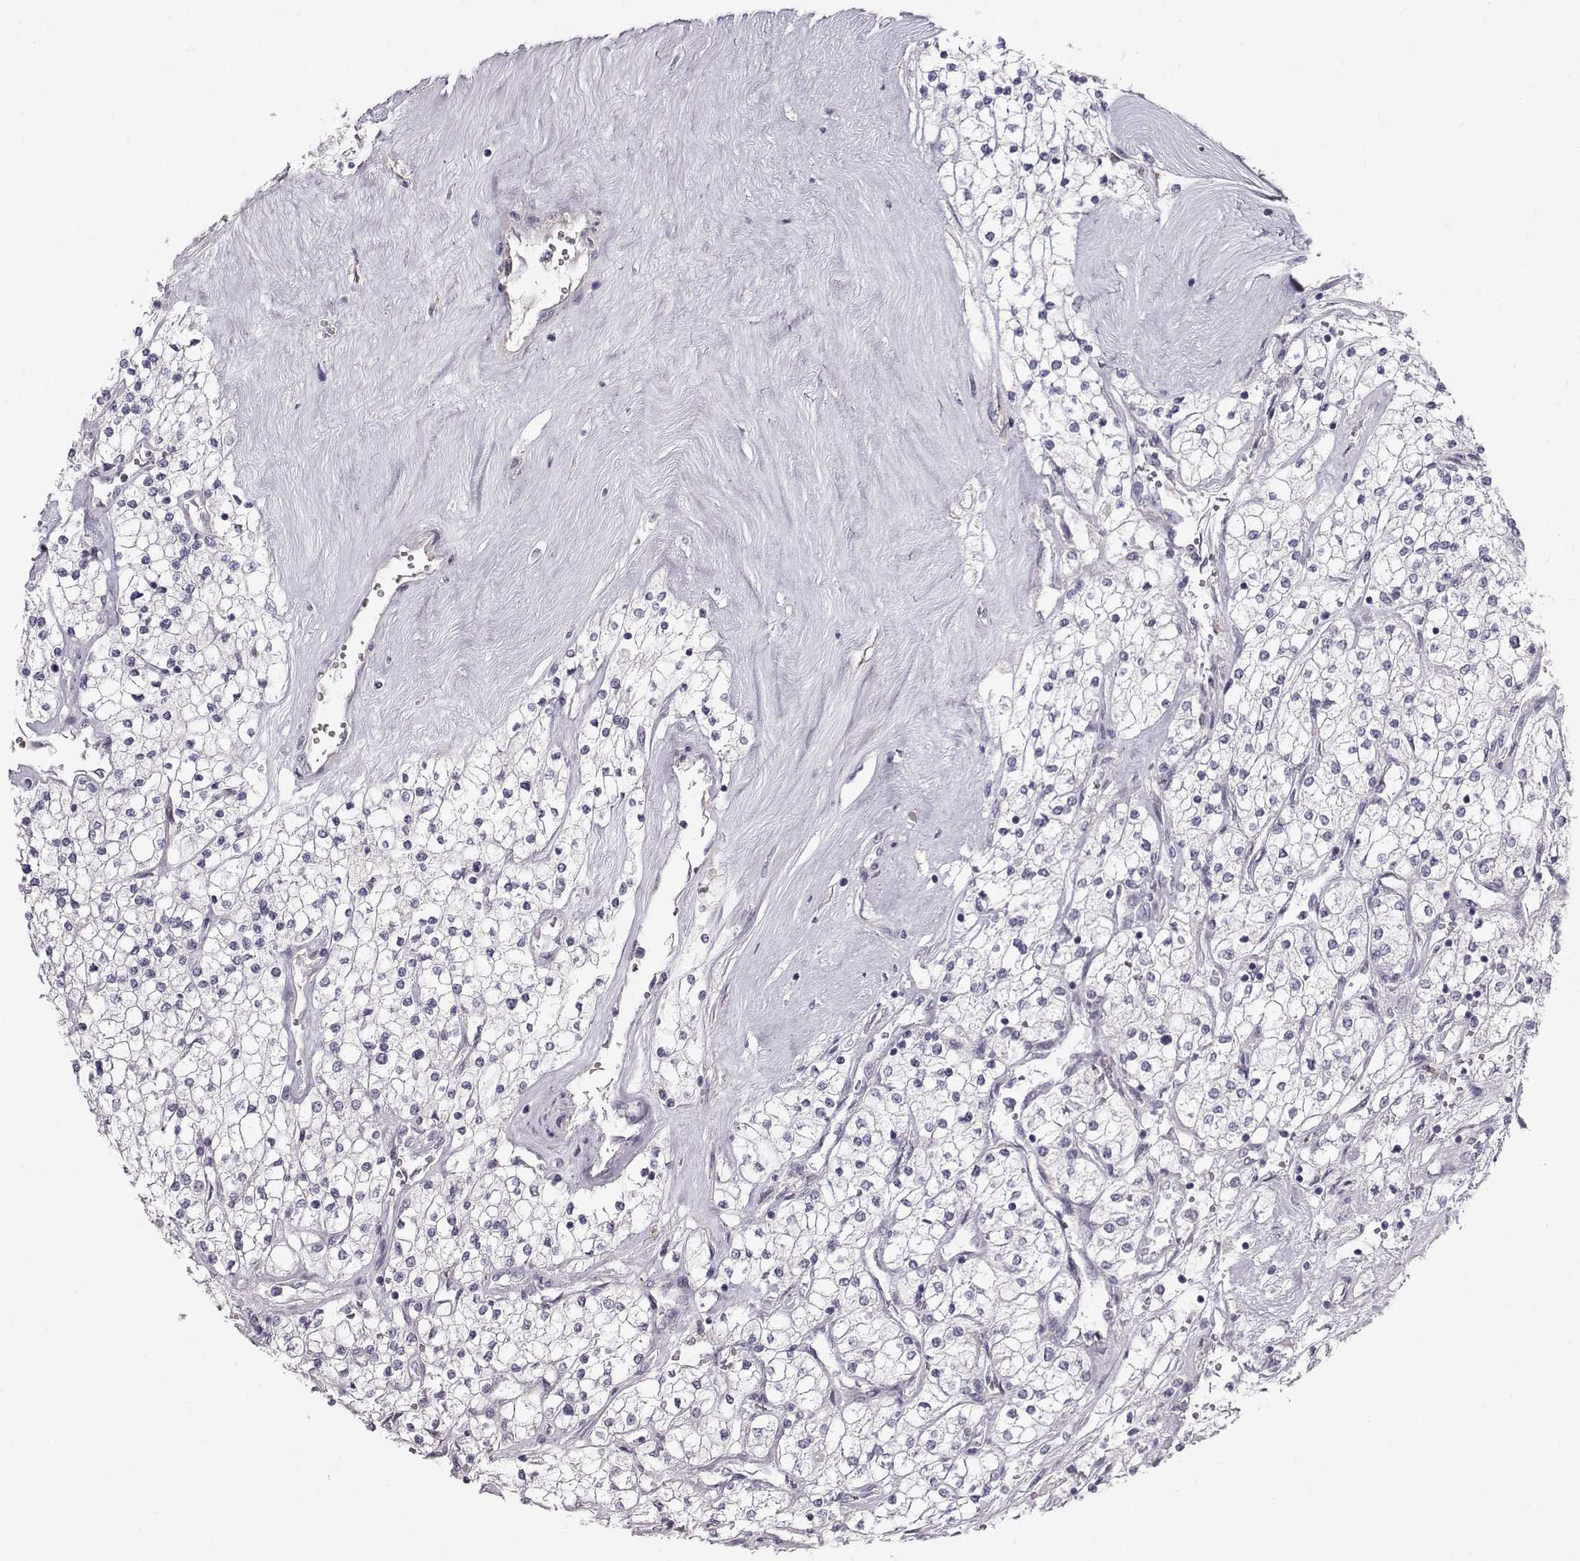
{"staining": {"intensity": "negative", "quantity": "none", "location": "none"}, "tissue": "renal cancer", "cell_type": "Tumor cells", "image_type": "cancer", "snomed": [{"axis": "morphology", "description": "Adenocarcinoma, NOS"}, {"axis": "topography", "description": "Kidney"}], "caption": "This is an immunohistochemistry (IHC) micrograph of human renal cancer (adenocarcinoma). There is no expression in tumor cells.", "gene": "CASR", "patient": {"sex": "male", "age": 80}}